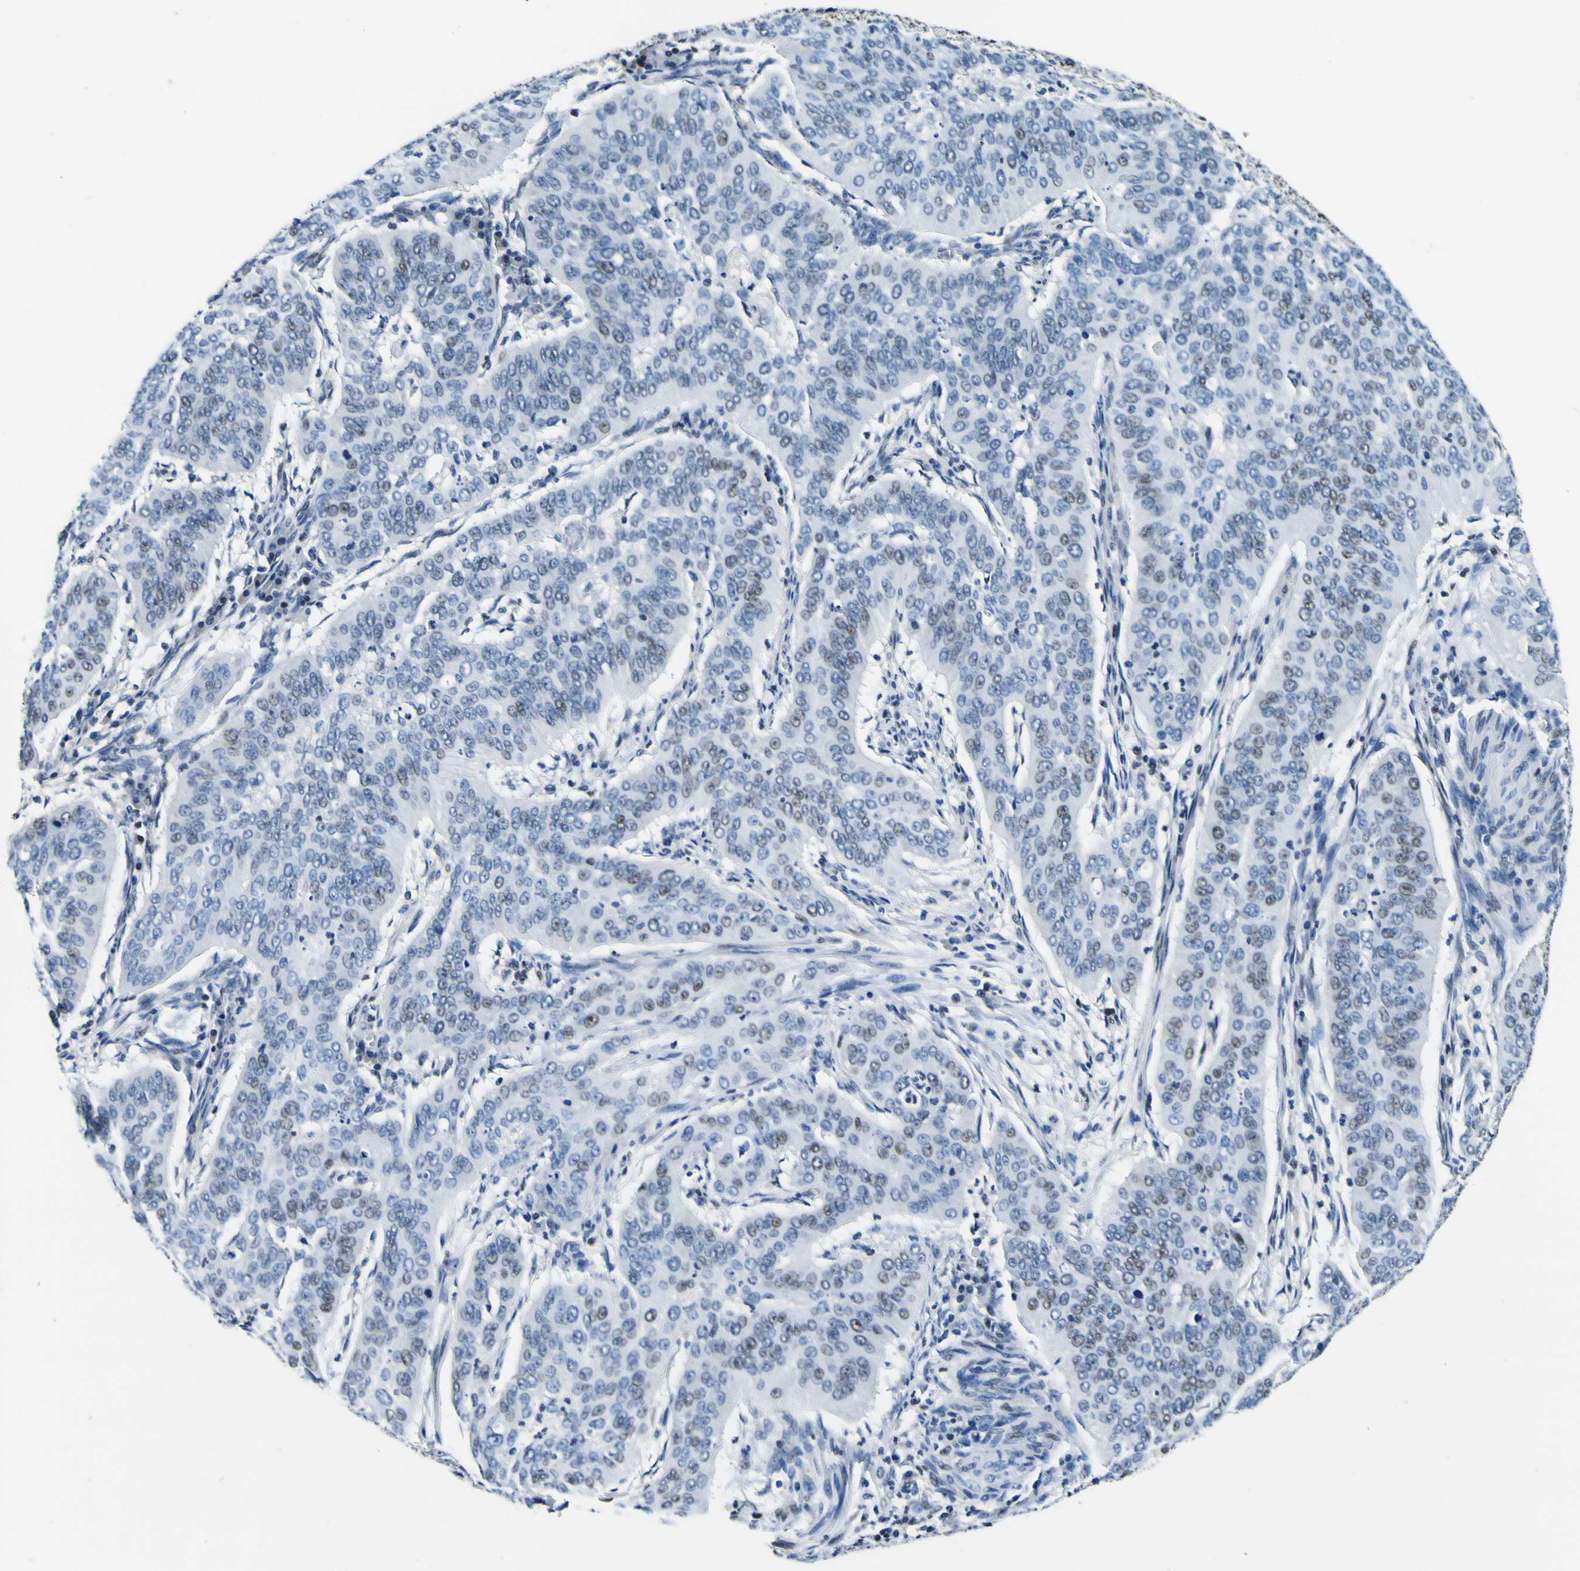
{"staining": {"intensity": "weak", "quantity": "<25%", "location": "nuclear"}, "tissue": "cervical cancer", "cell_type": "Tumor cells", "image_type": "cancer", "snomed": [{"axis": "morphology", "description": "Normal tissue, NOS"}, {"axis": "morphology", "description": "Squamous cell carcinoma, NOS"}, {"axis": "topography", "description": "Cervix"}], "caption": "Protein analysis of cervical cancer demonstrates no significant positivity in tumor cells.", "gene": "SP1", "patient": {"sex": "female", "age": 39}}